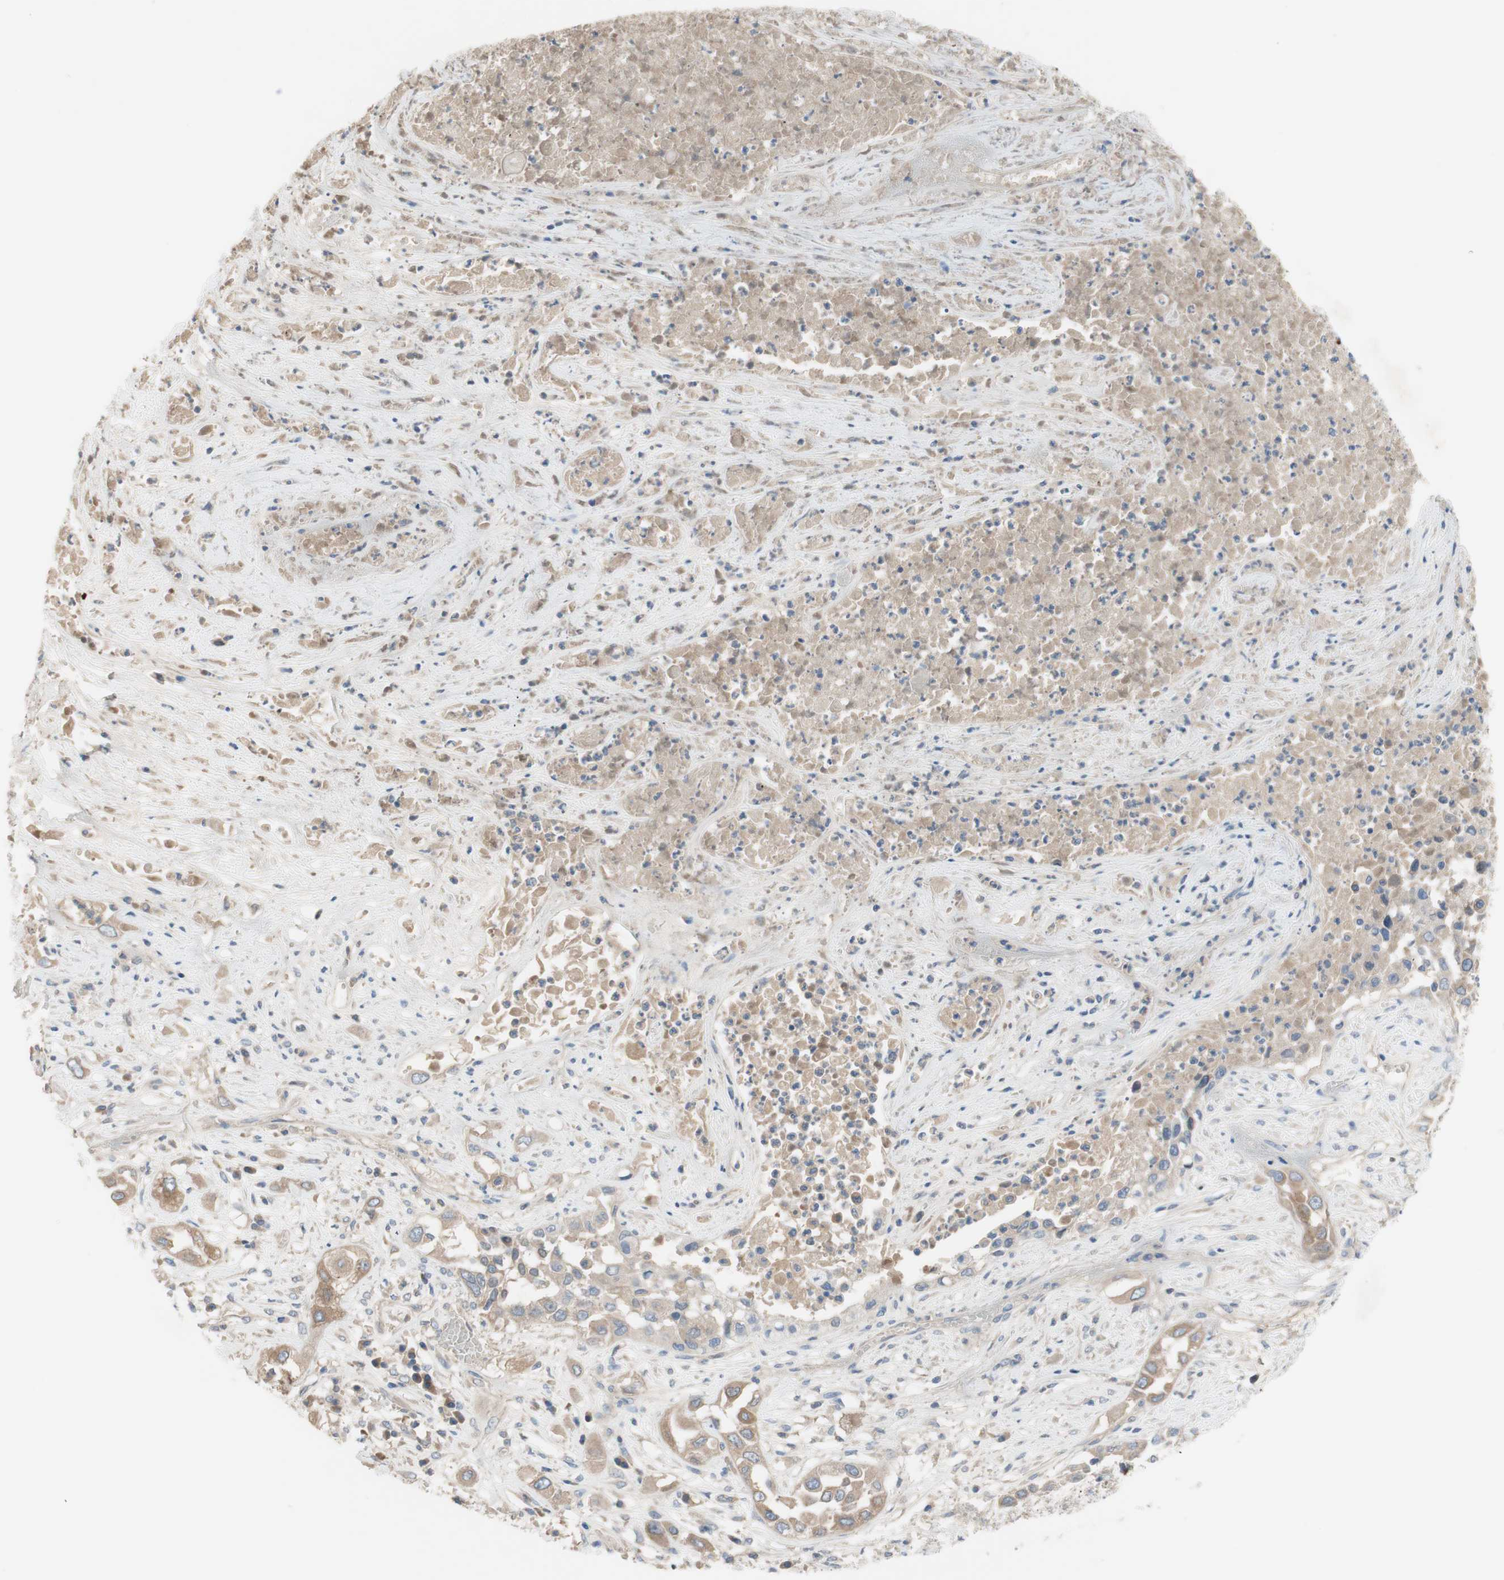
{"staining": {"intensity": "weak", "quantity": ">75%", "location": "cytoplasmic/membranous"}, "tissue": "lung cancer", "cell_type": "Tumor cells", "image_type": "cancer", "snomed": [{"axis": "morphology", "description": "Squamous cell carcinoma, NOS"}, {"axis": "topography", "description": "Lung"}], "caption": "Tumor cells exhibit weak cytoplasmic/membranous expression in about >75% of cells in lung cancer (squamous cell carcinoma).", "gene": "FDFT1", "patient": {"sex": "male", "age": 71}}